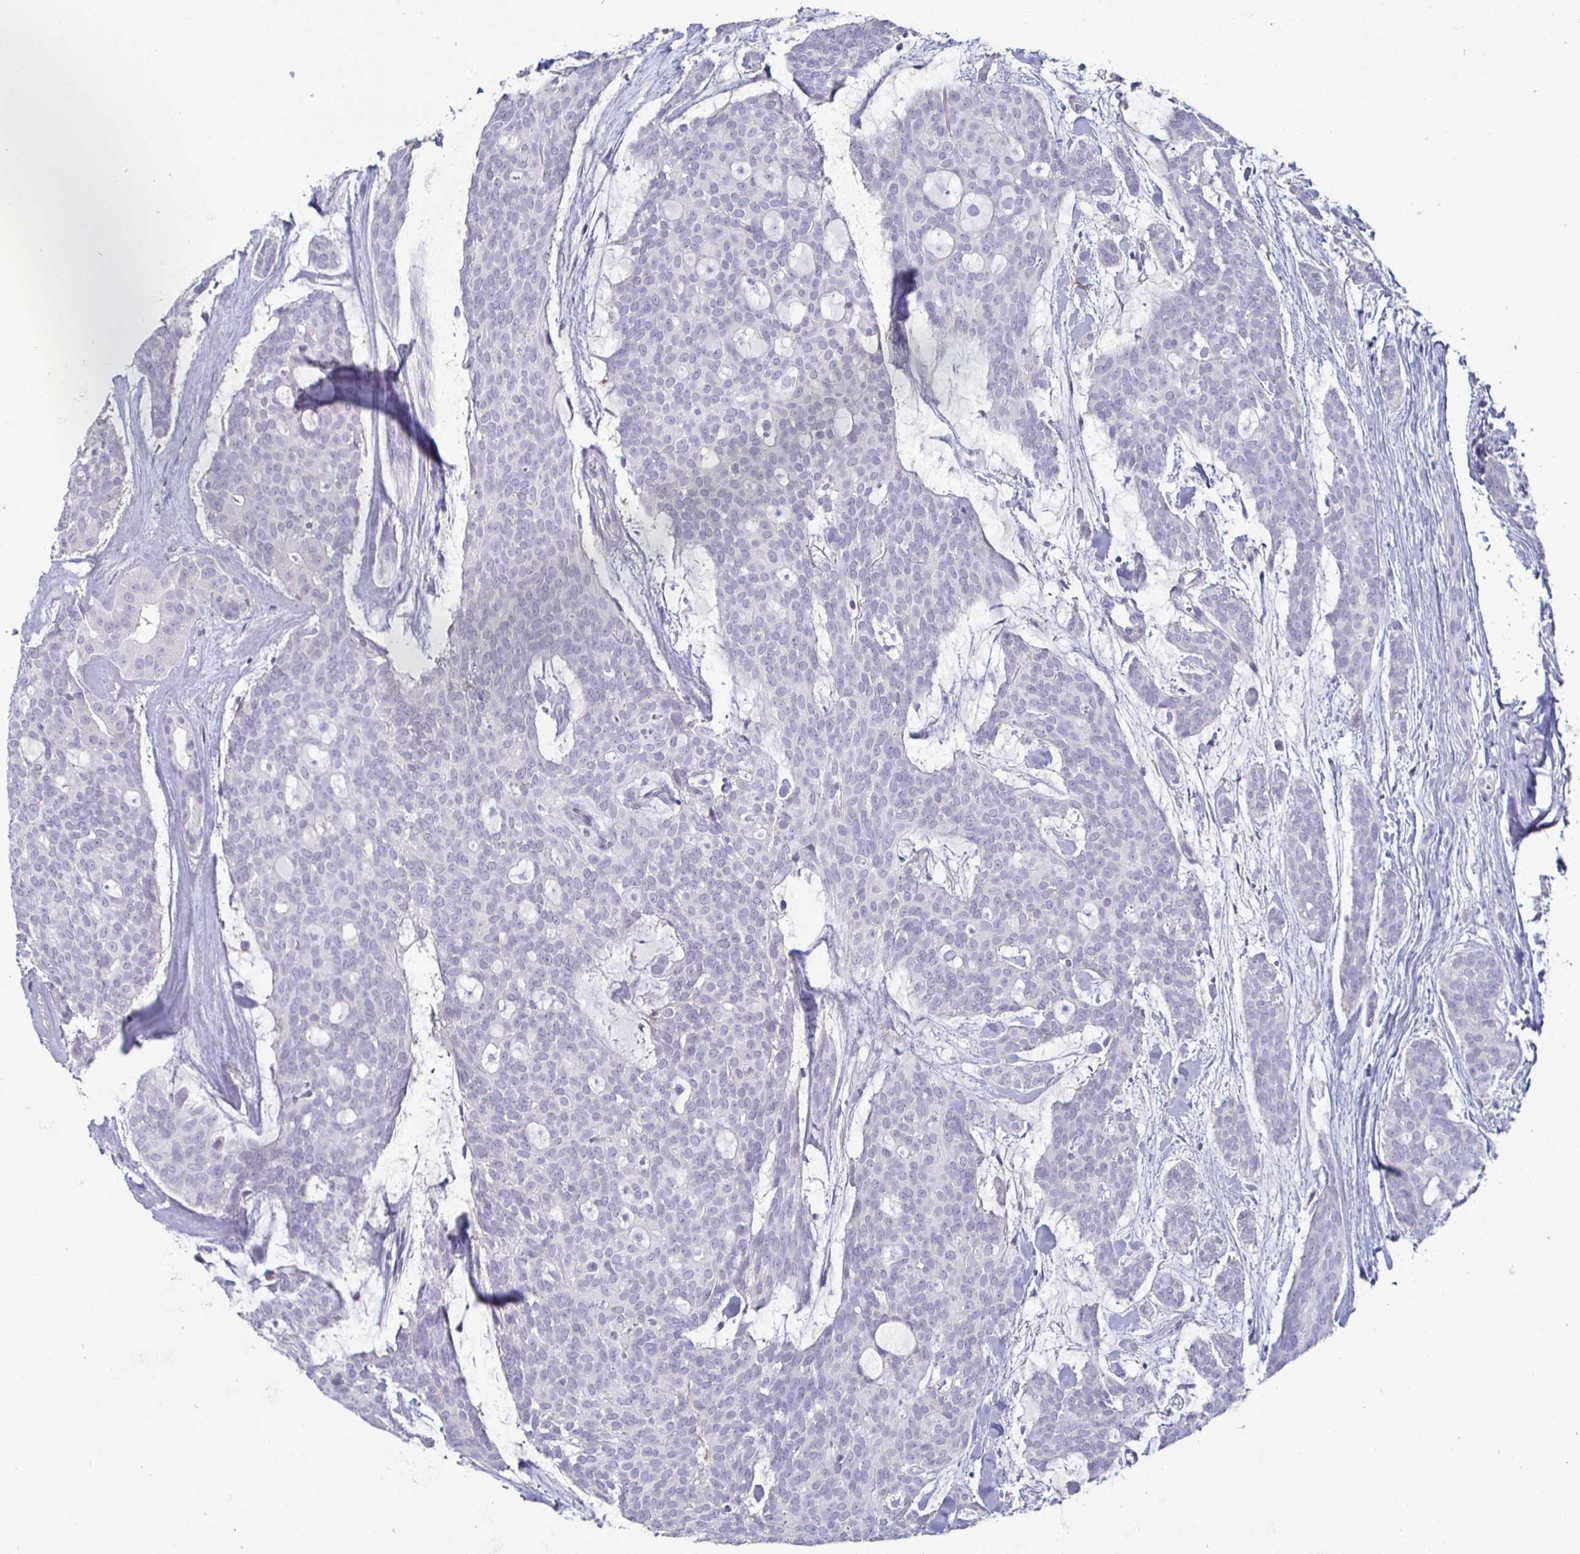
{"staining": {"intensity": "negative", "quantity": "none", "location": "none"}, "tissue": "head and neck cancer", "cell_type": "Tumor cells", "image_type": "cancer", "snomed": [{"axis": "morphology", "description": "Adenocarcinoma, NOS"}, {"axis": "topography", "description": "Head-Neck"}], "caption": "High power microscopy image of an IHC histopathology image of head and neck cancer (adenocarcinoma), revealing no significant positivity in tumor cells.", "gene": "ENPP1", "patient": {"sex": "male", "age": 66}}